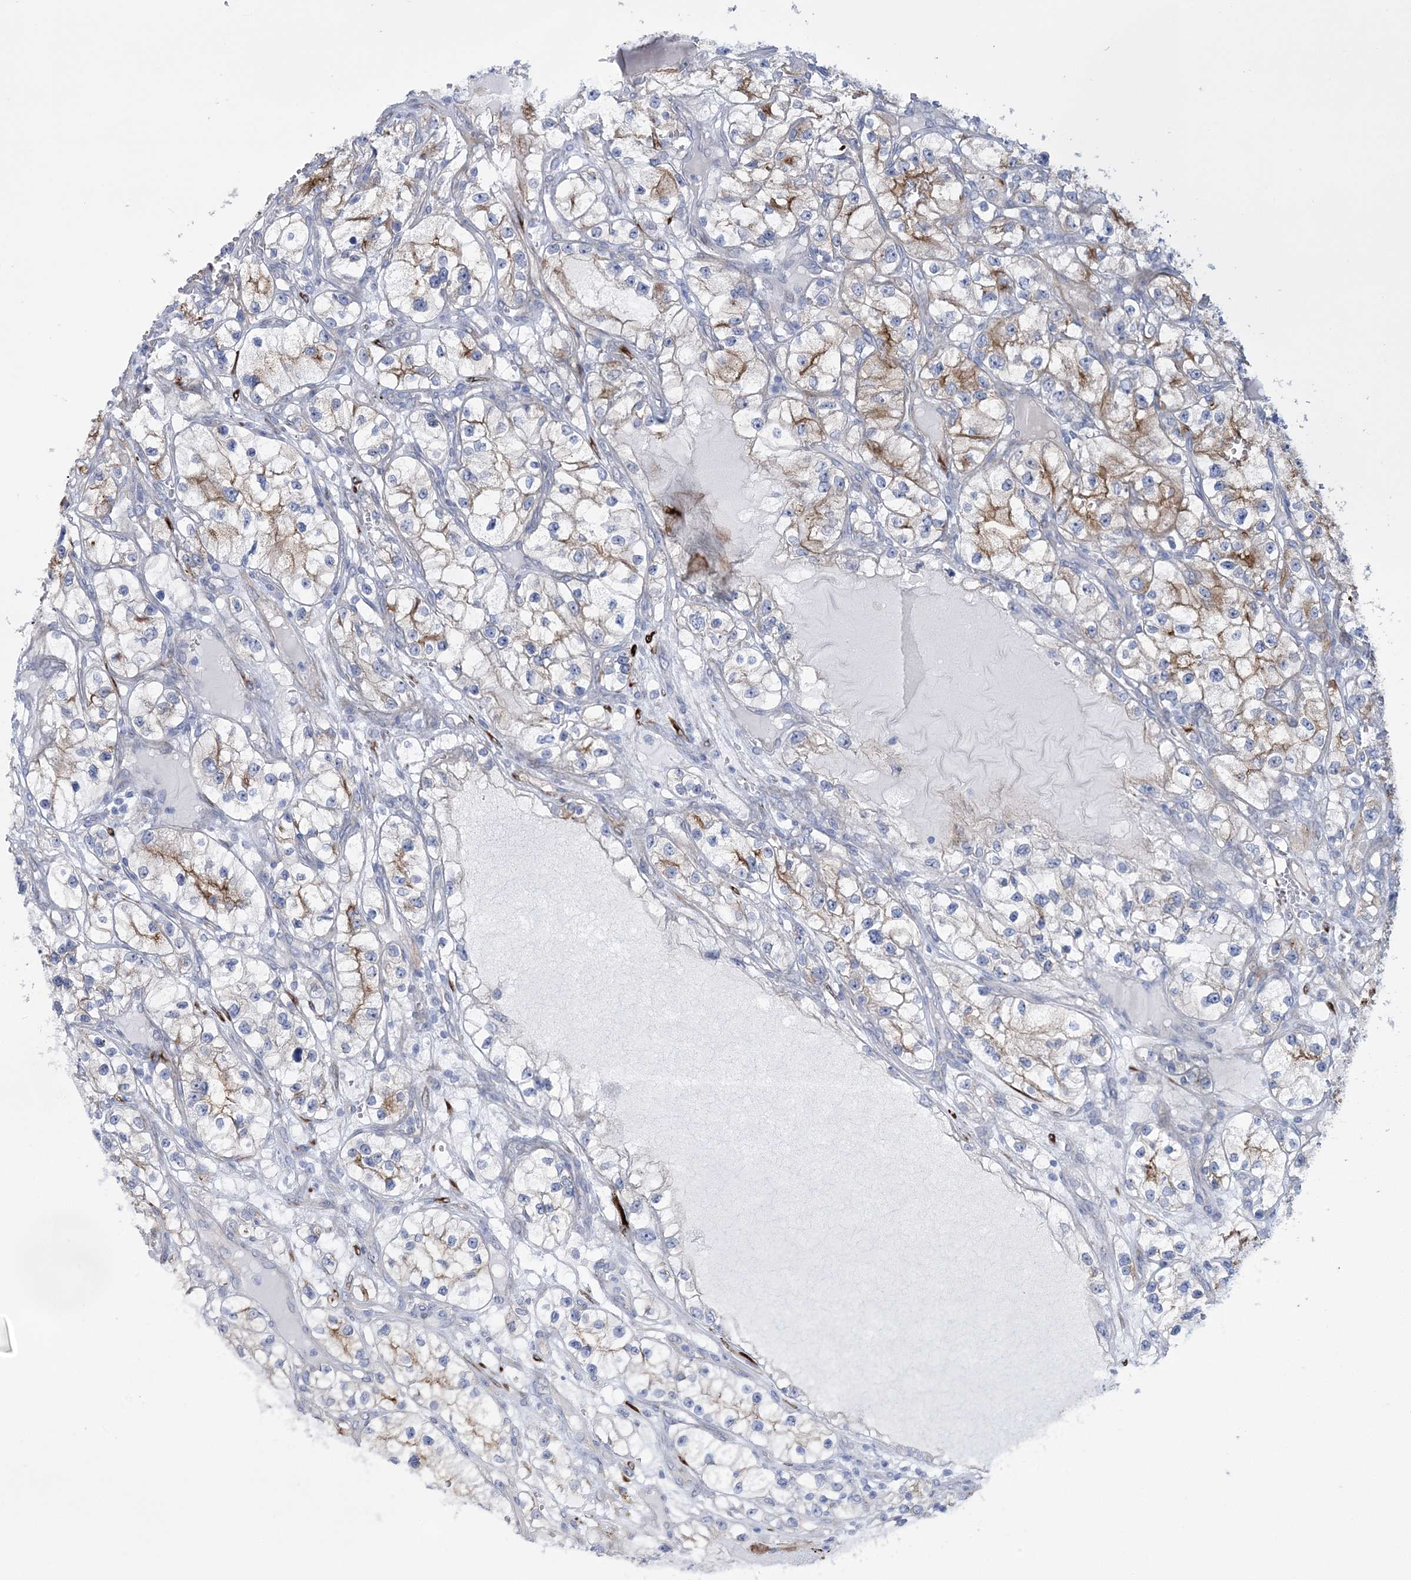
{"staining": {"intensity": "moderate", "quantity": "<25%", "location": "cytoplasmic/membranous"}, "tissue": "renal cancer", "cell_type": "Tumor cells", "image_type": "cancer", "snomed": [{"axis": "morphology", "description": "Adenocarcinoma, NOS"}, {"axis": "topography", "description": "Kidney"}], "caption": "Immunohistochemical staining of human renal cancer exhibits moderate cytoplasmic/membranous protein positivity in about <25% of tumor cells. (DAB IHC, brown staining for protein, blue staining for nuclei).", "gene": "RAB11FIP5", "patient": {"sex": "female", "age": 57}}